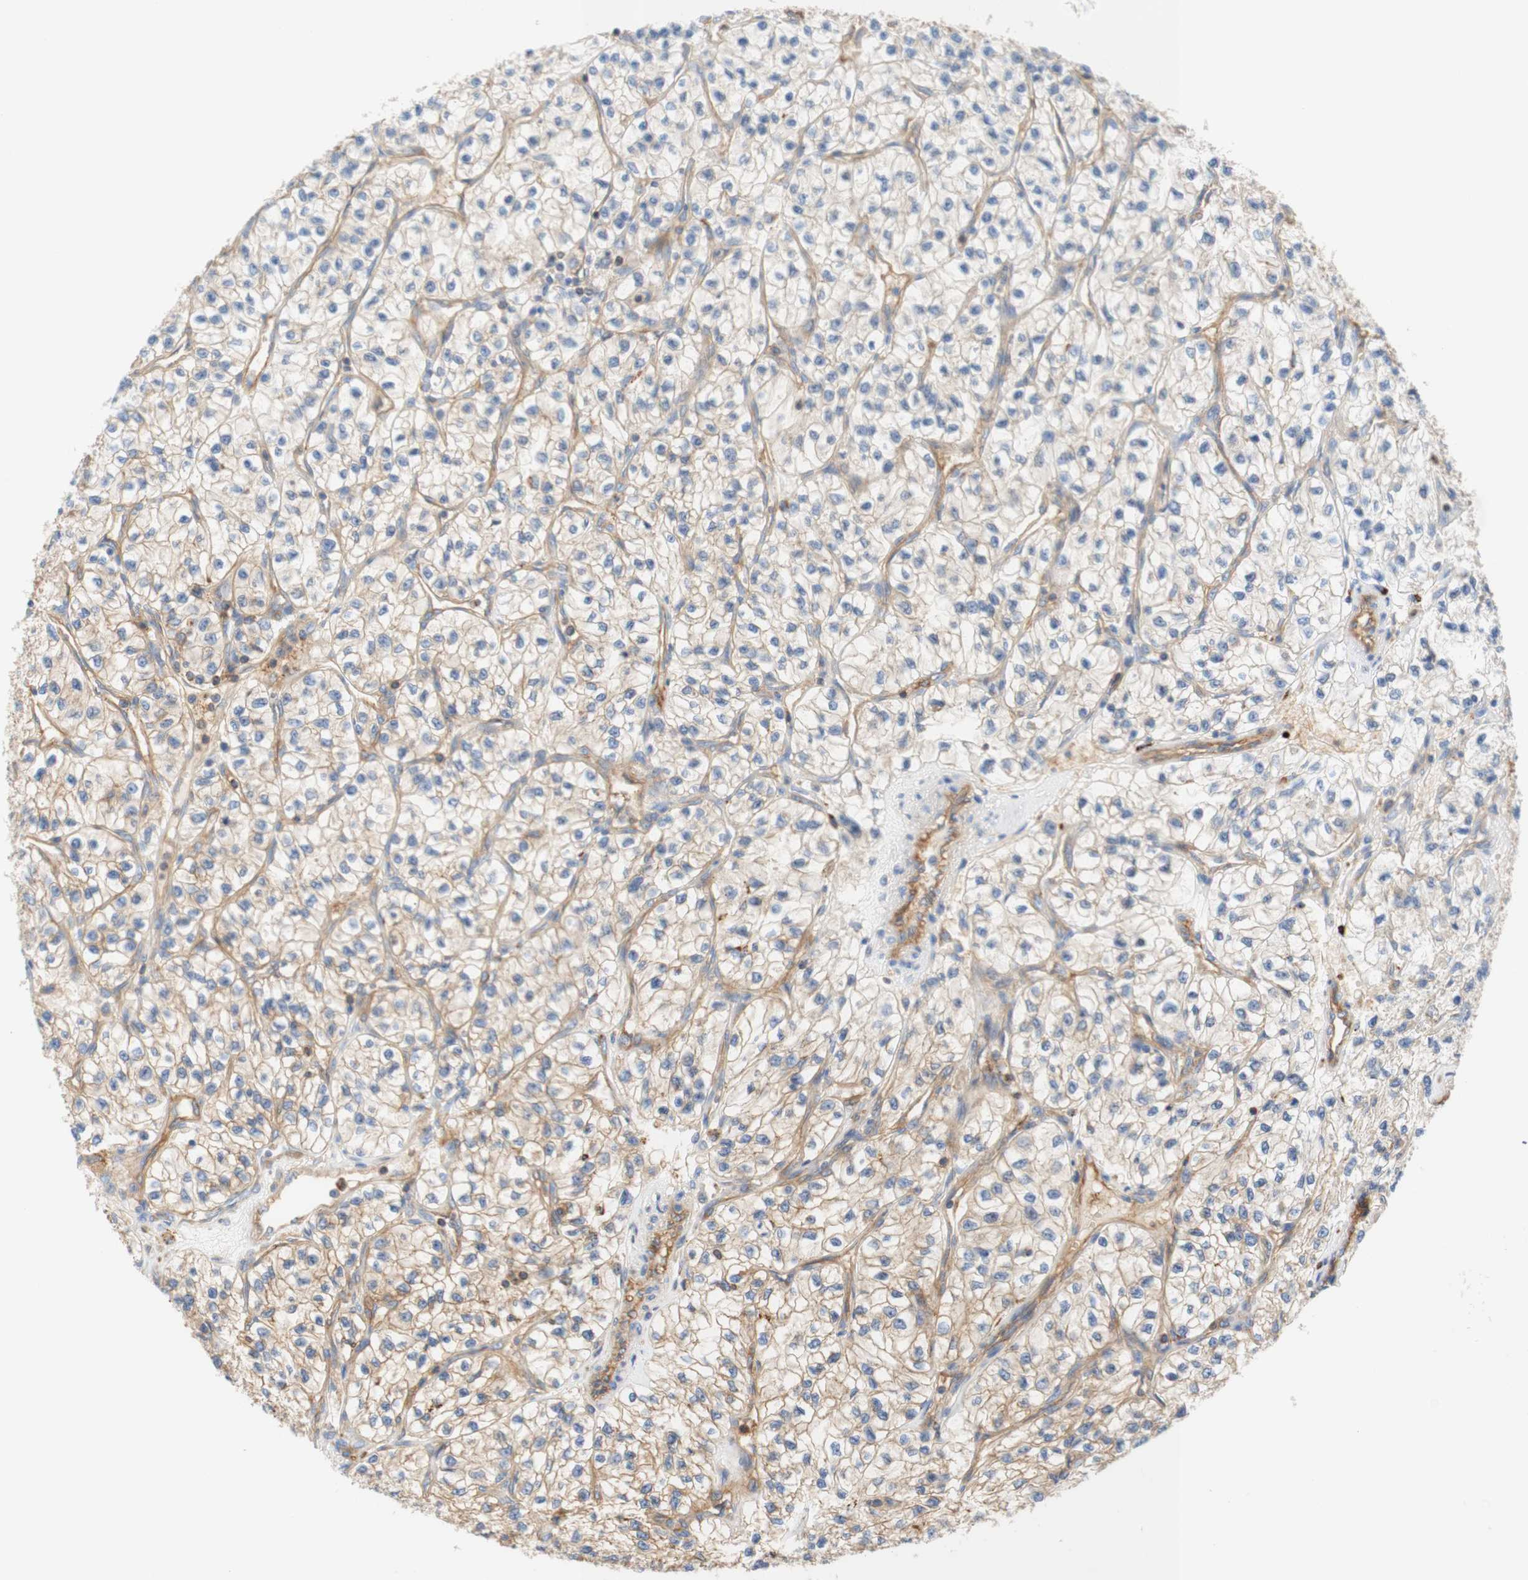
{"staining": {"intensity": "weak", "quantity": "25%-75%", "location": "cytoplasmic/membranous"}, "tissue": "renal cancer", "cell_type": "Tumor cells", "image_type": "cancer", "snomed": [{"axis": "morphology", "description": "Adenocarcinoma, NOS"}, {"axis": "topography", "description": "Kidney"}], "caption": "IHC of human renal adenocarcinoma shows low levels of weak cytoplasmic/membranous positivity in approximately 25%-75% of tumor cells.", "gene": "STOM", "patient": {"sex": "female", "age": 57}}